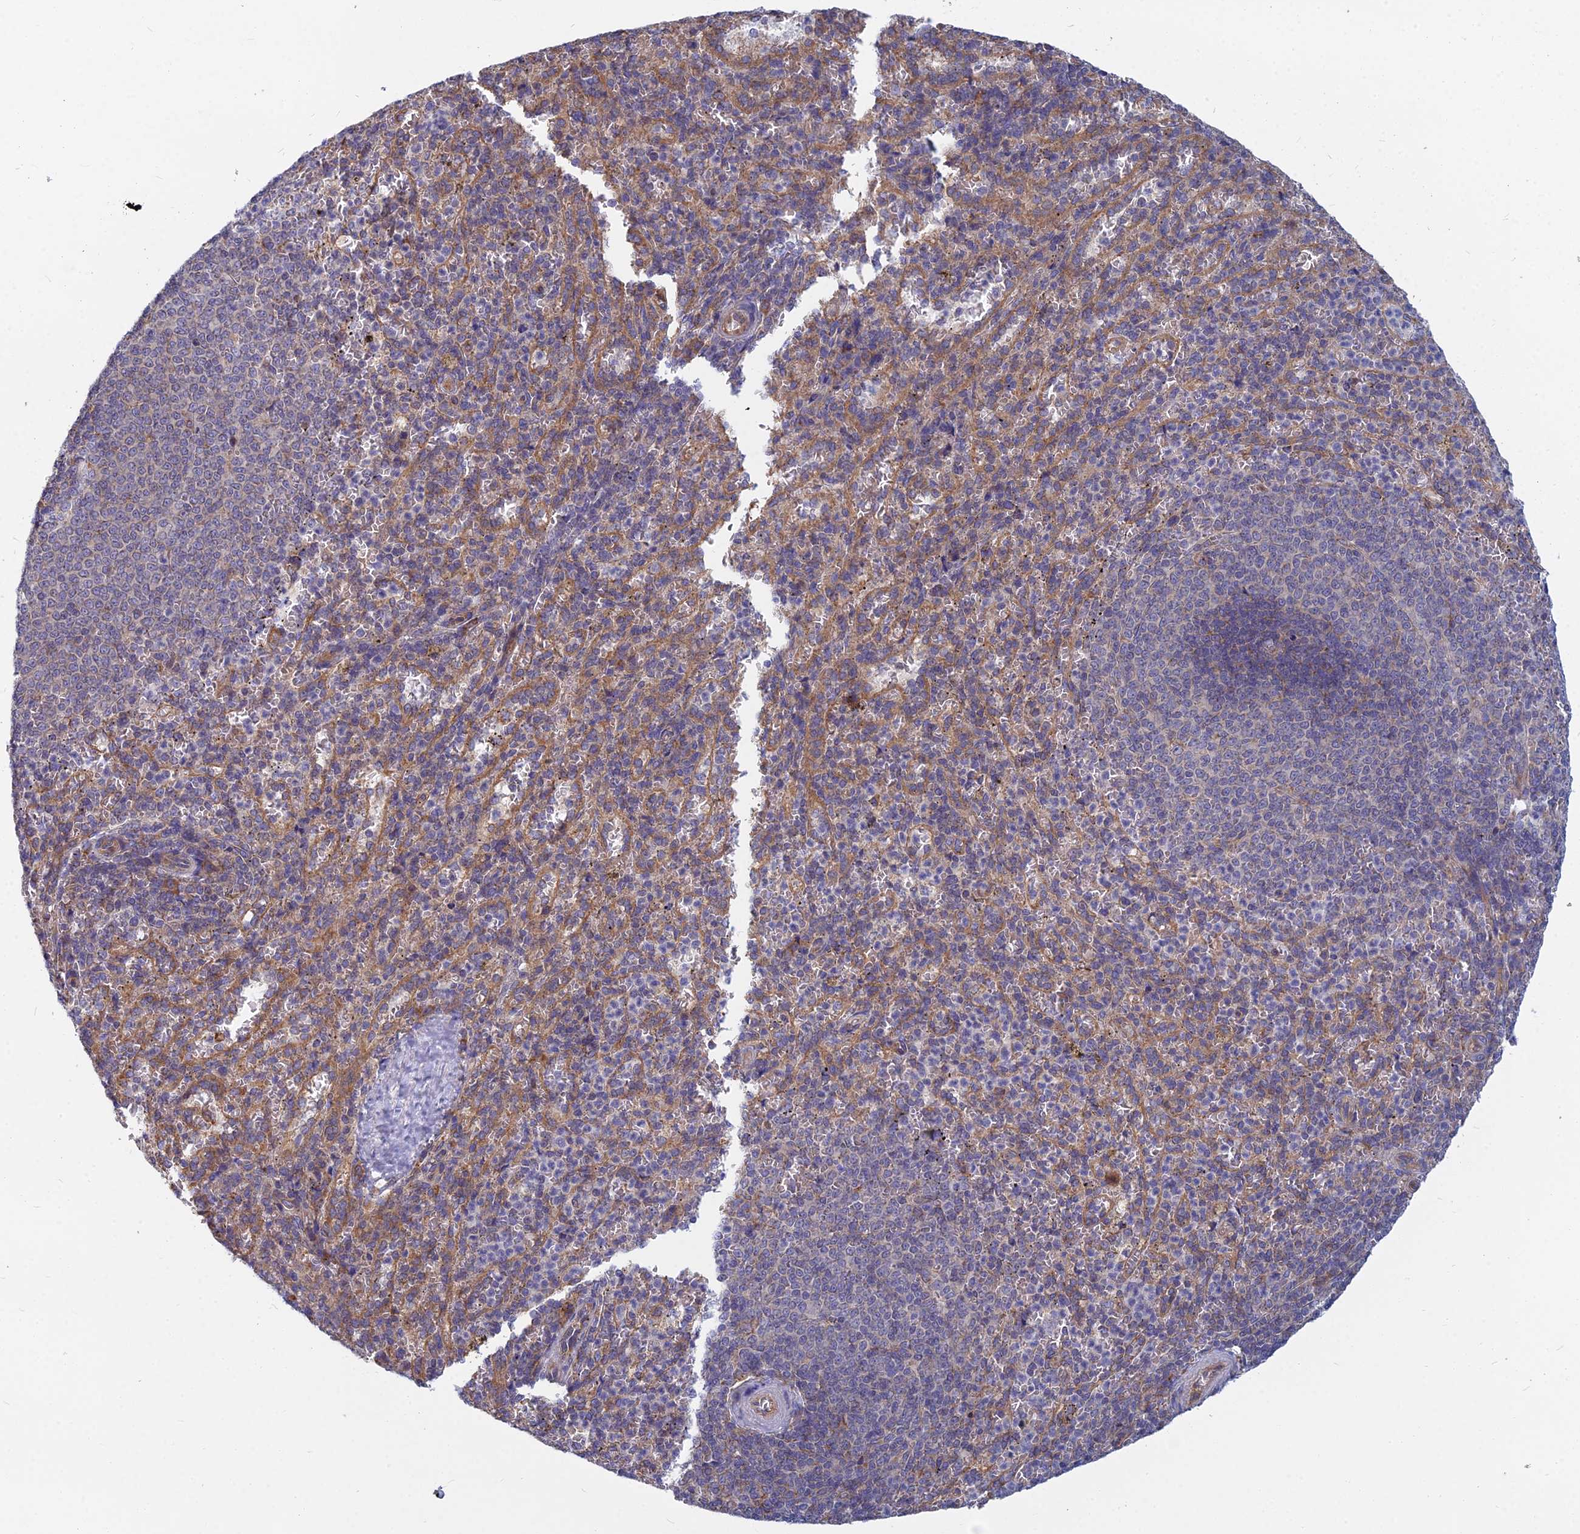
{"staining": {"intensity": "moderate", "quantity": "<25%", "location": "cytoplasmic/membranous"}, "tissue": "spleen", "cell_type": "Cells in red pulp", "image_type": "normal", "snomed": [{"axis": "morphology", "description": "Normal tissue, NOS"}, {"axis": "topography", "description": "Spleen"}], "caption": "Immunohistochemical staining of benign spleen displays <25% levels of moderate cytoplasmic/membranous protein expression in about <25% of cells in red pulp.", "gene": "KIAA1143", "patient": {"sex": "female", "age": 21}}